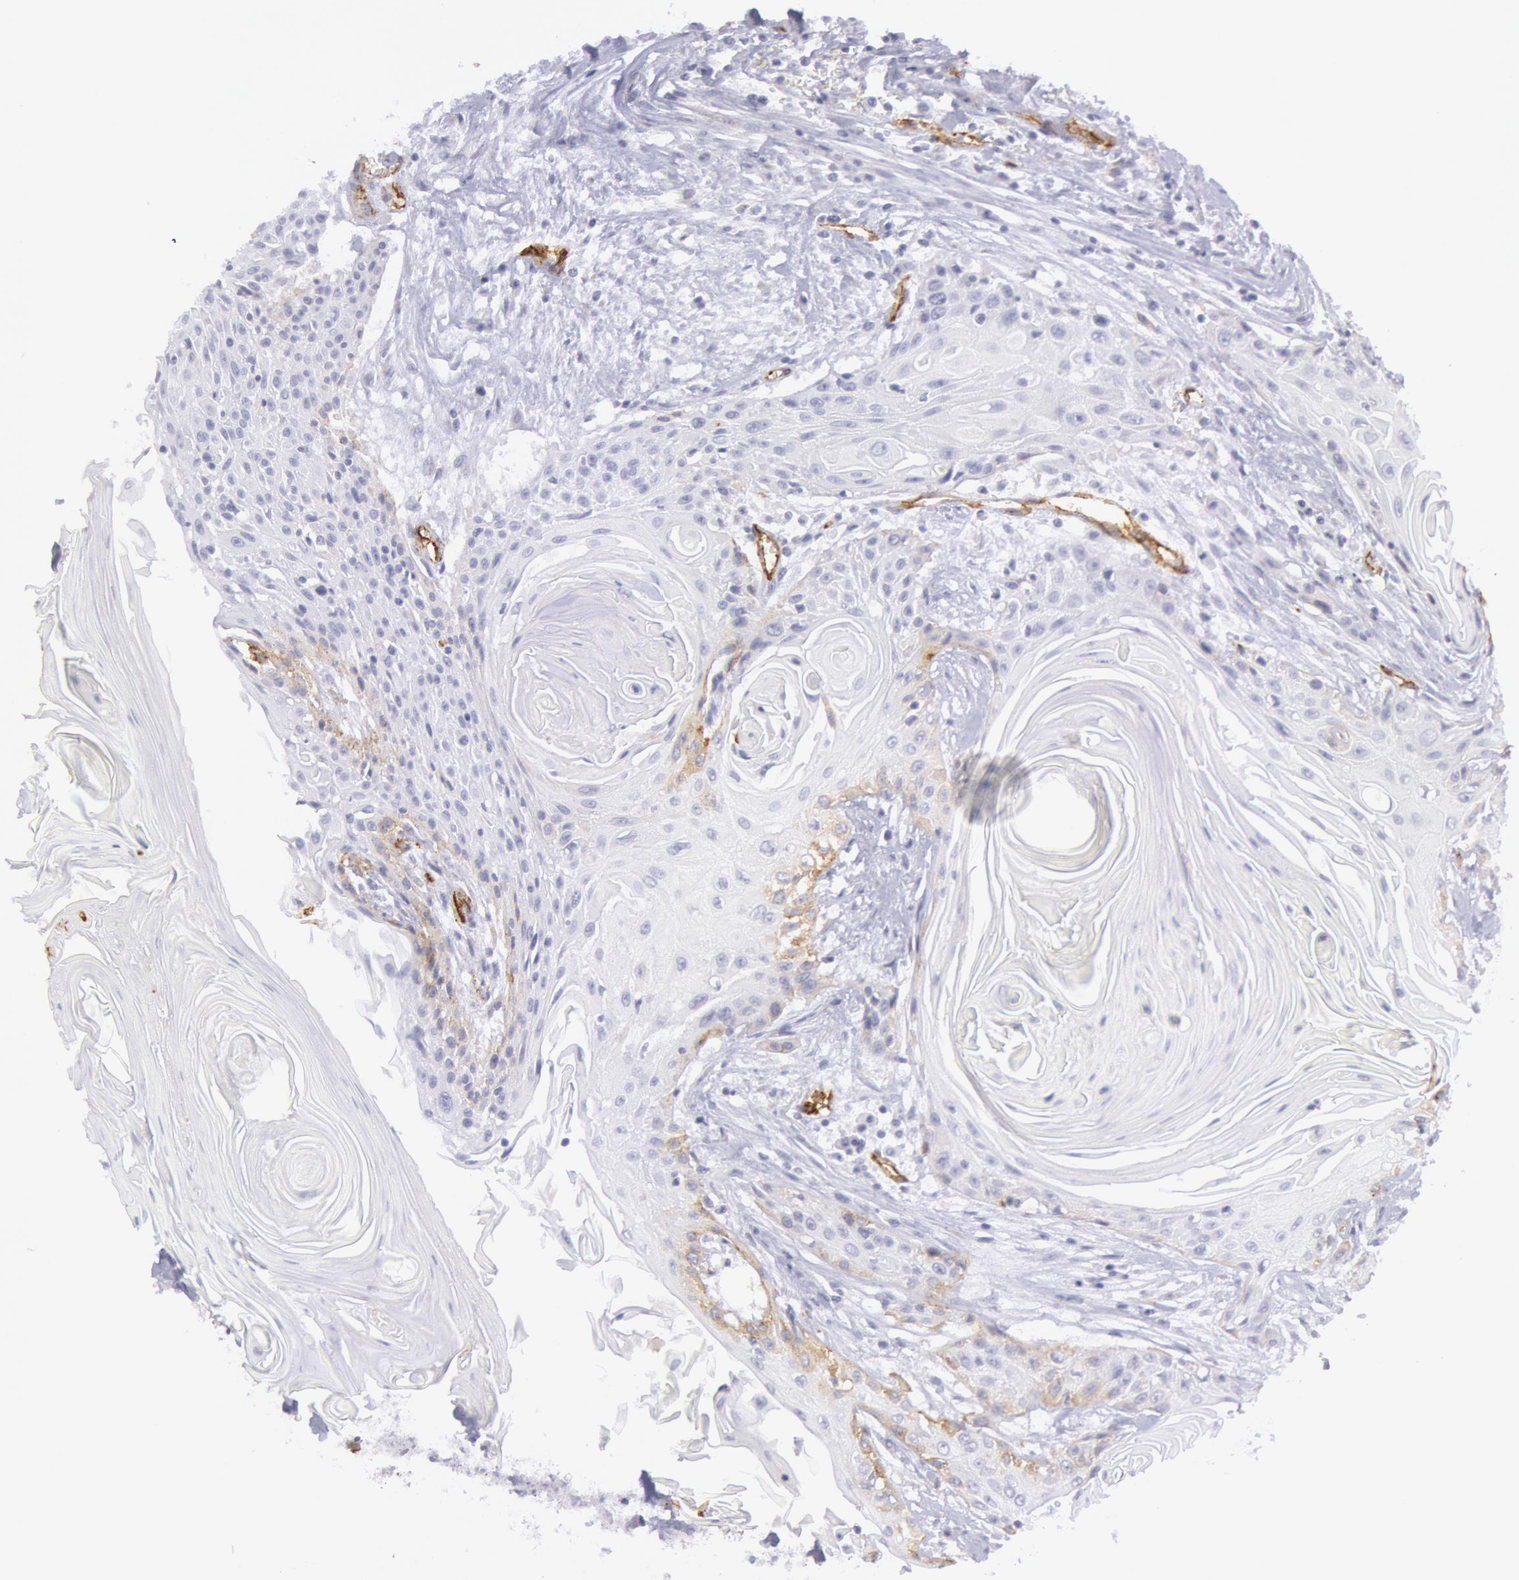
{"staining": {"intensity": "negative", "quantity": "none", "location": "none"}, "tissue": "head and neck cancer", "cell_type": "Tumor cells", "image_type": "cancer", "snomed": [{"axis": "morphology", "description": "Squamous cell carcinoma, NOS"}, {"axis": "morphology", "description": "Squamous cell carcinoma, metastatic, NOS"}, {"axis": "topography", "description": "Lymph node"}, {"axis": "topography", "description": "Salivary gland"}, {"axis": "topography", "description": "Head-Neck"}], "caption": "This is an immunohistochemistry (IHC) micrograph of head and neck metastatic squamous cell carcinoma. There is no expression in tumor cells.", "gene": "CDH13", "patient": {"sex": "female", "age": 74}}